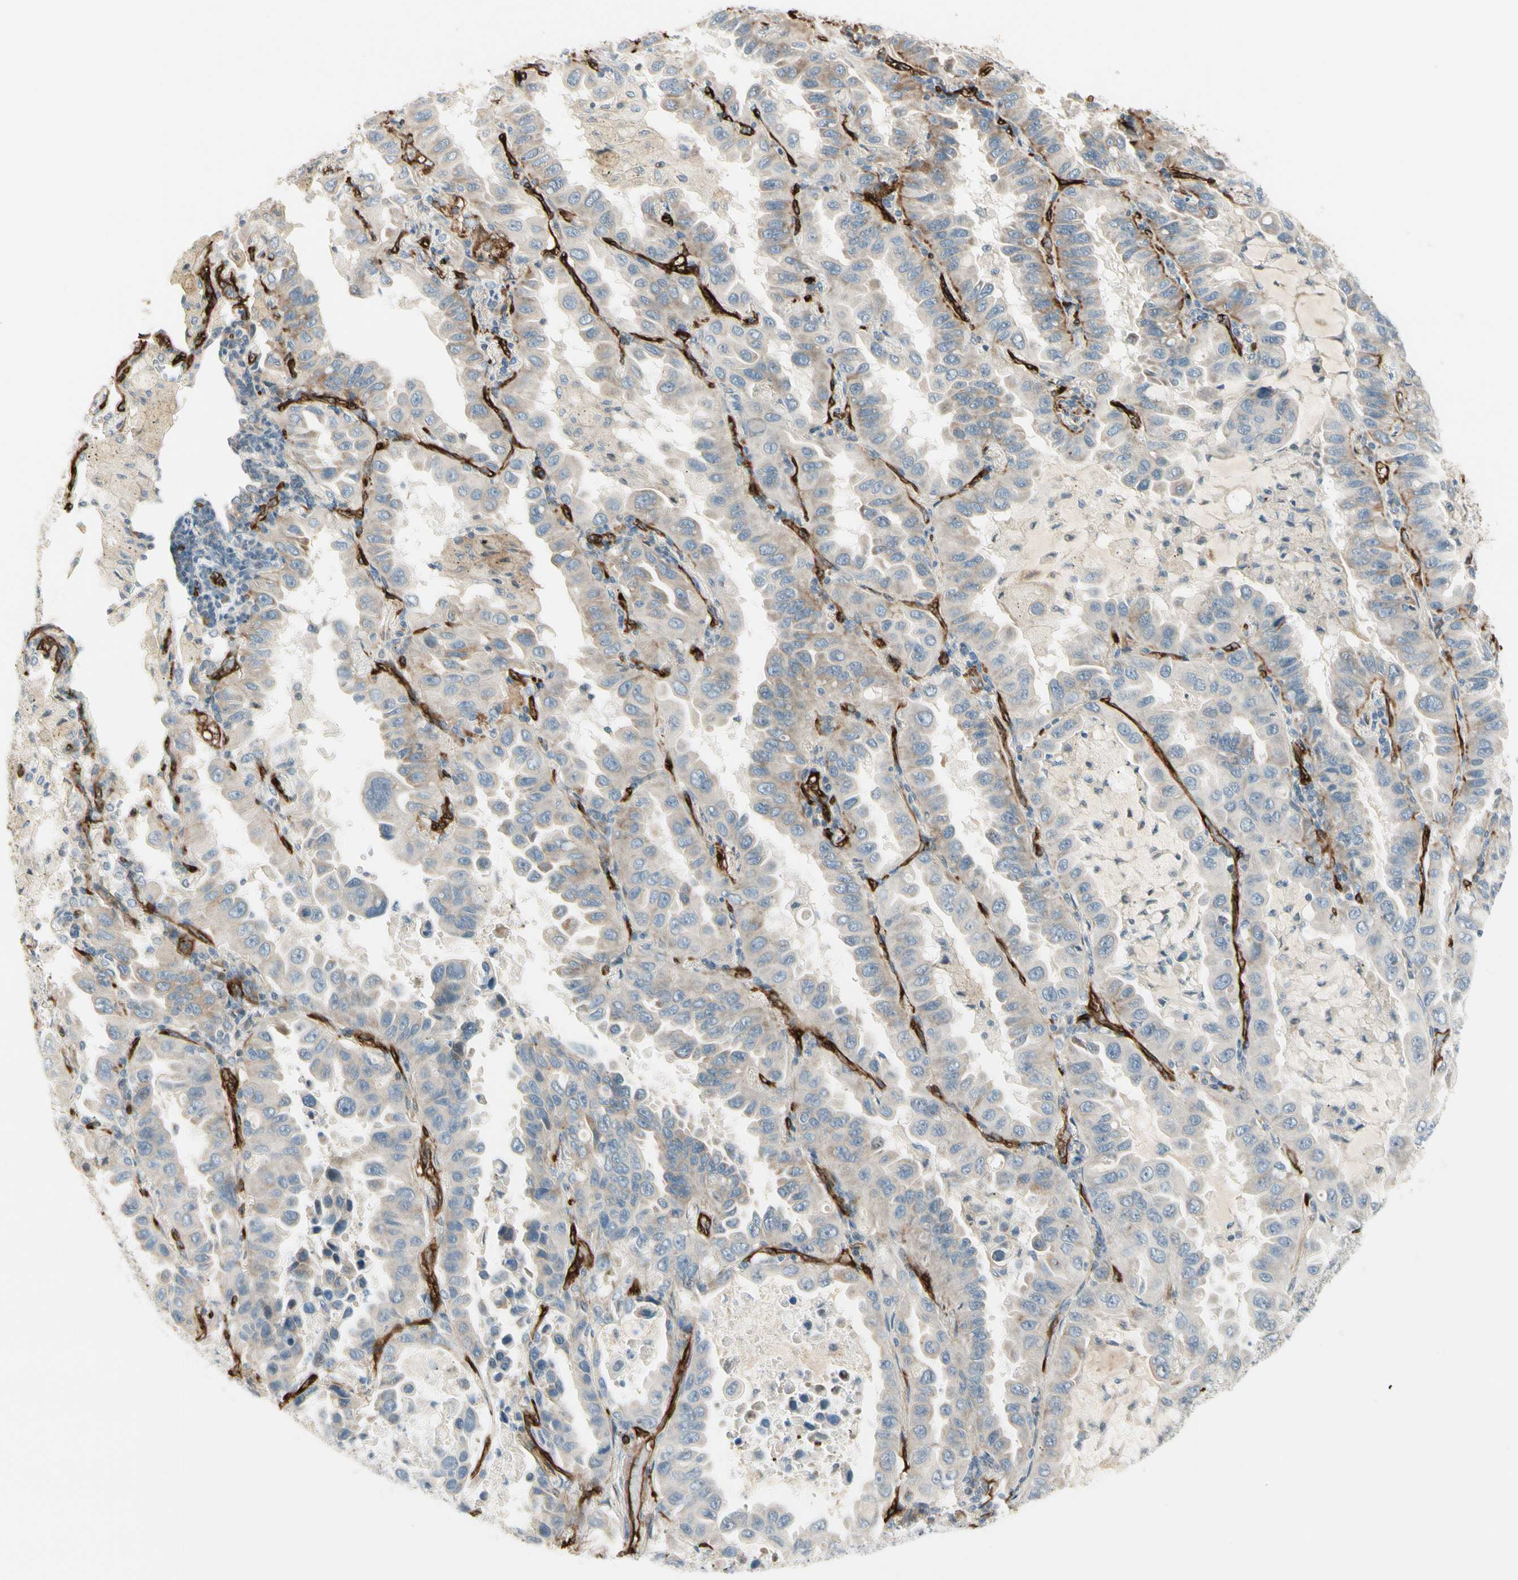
{"staining": {"intensity": "negative", "quantity": "none", "location": "none"}, "tissue": "lung cancer", "cell_type": "Tumor cells", "image_type": "cancer", "snomed": [{"axis": "morphology", "description": "Adenocarcinoma, NOS"}, {"axis": "topography", "description": "Lung"}], "caption": "High power microscopy photomicrograph of an IHC histopathology image of lung cancer, revealing no significant staining in tumor cells. (Stains: DAB (3,3'-diaminobenzidine) immunohistochemistry (IHC) with hematoxylin counter stain, Microscopy: brightfield microscopy at high magnification).", "gene": "MCAM", "patient": {"sex": "male", "age": 64}}